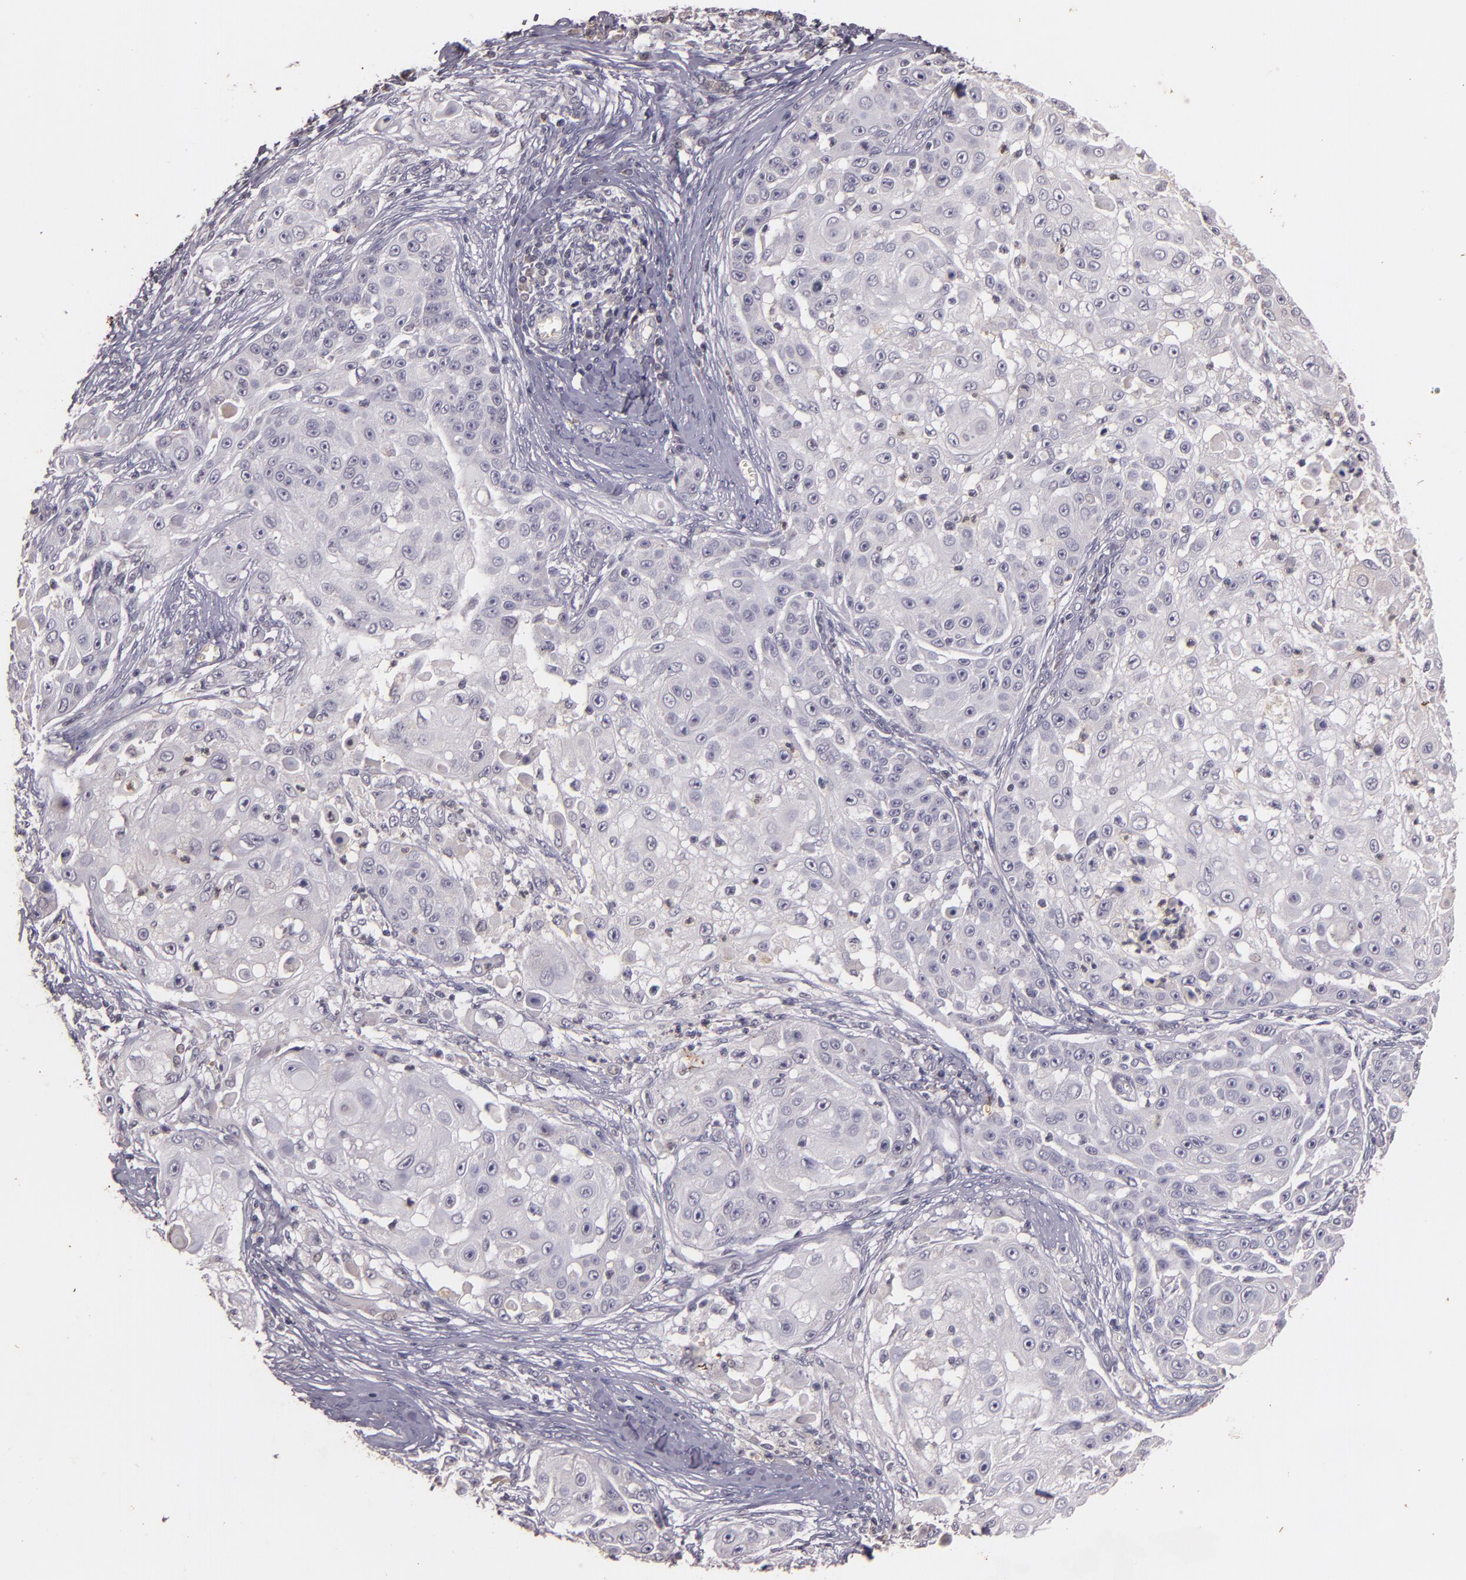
{"staining": {"intensity": "negative", "quantity": "none", "location": "none"}, "tissue": "skin cancer", "cell_type": "Tumor cells", "image_type": "cancer", "snomed": [{"axis": "morphology", "description": "Squamous cell carcinoma, NOS"}, {"axis": "topography", "description": "Skin"}], "caption": "Skin squamous cell carcinoma was stained to show a protein in brown. There is no significant staining in tumor cells.", "gene": "TFF1", "patient": {"sex": "female", "age": 57}}